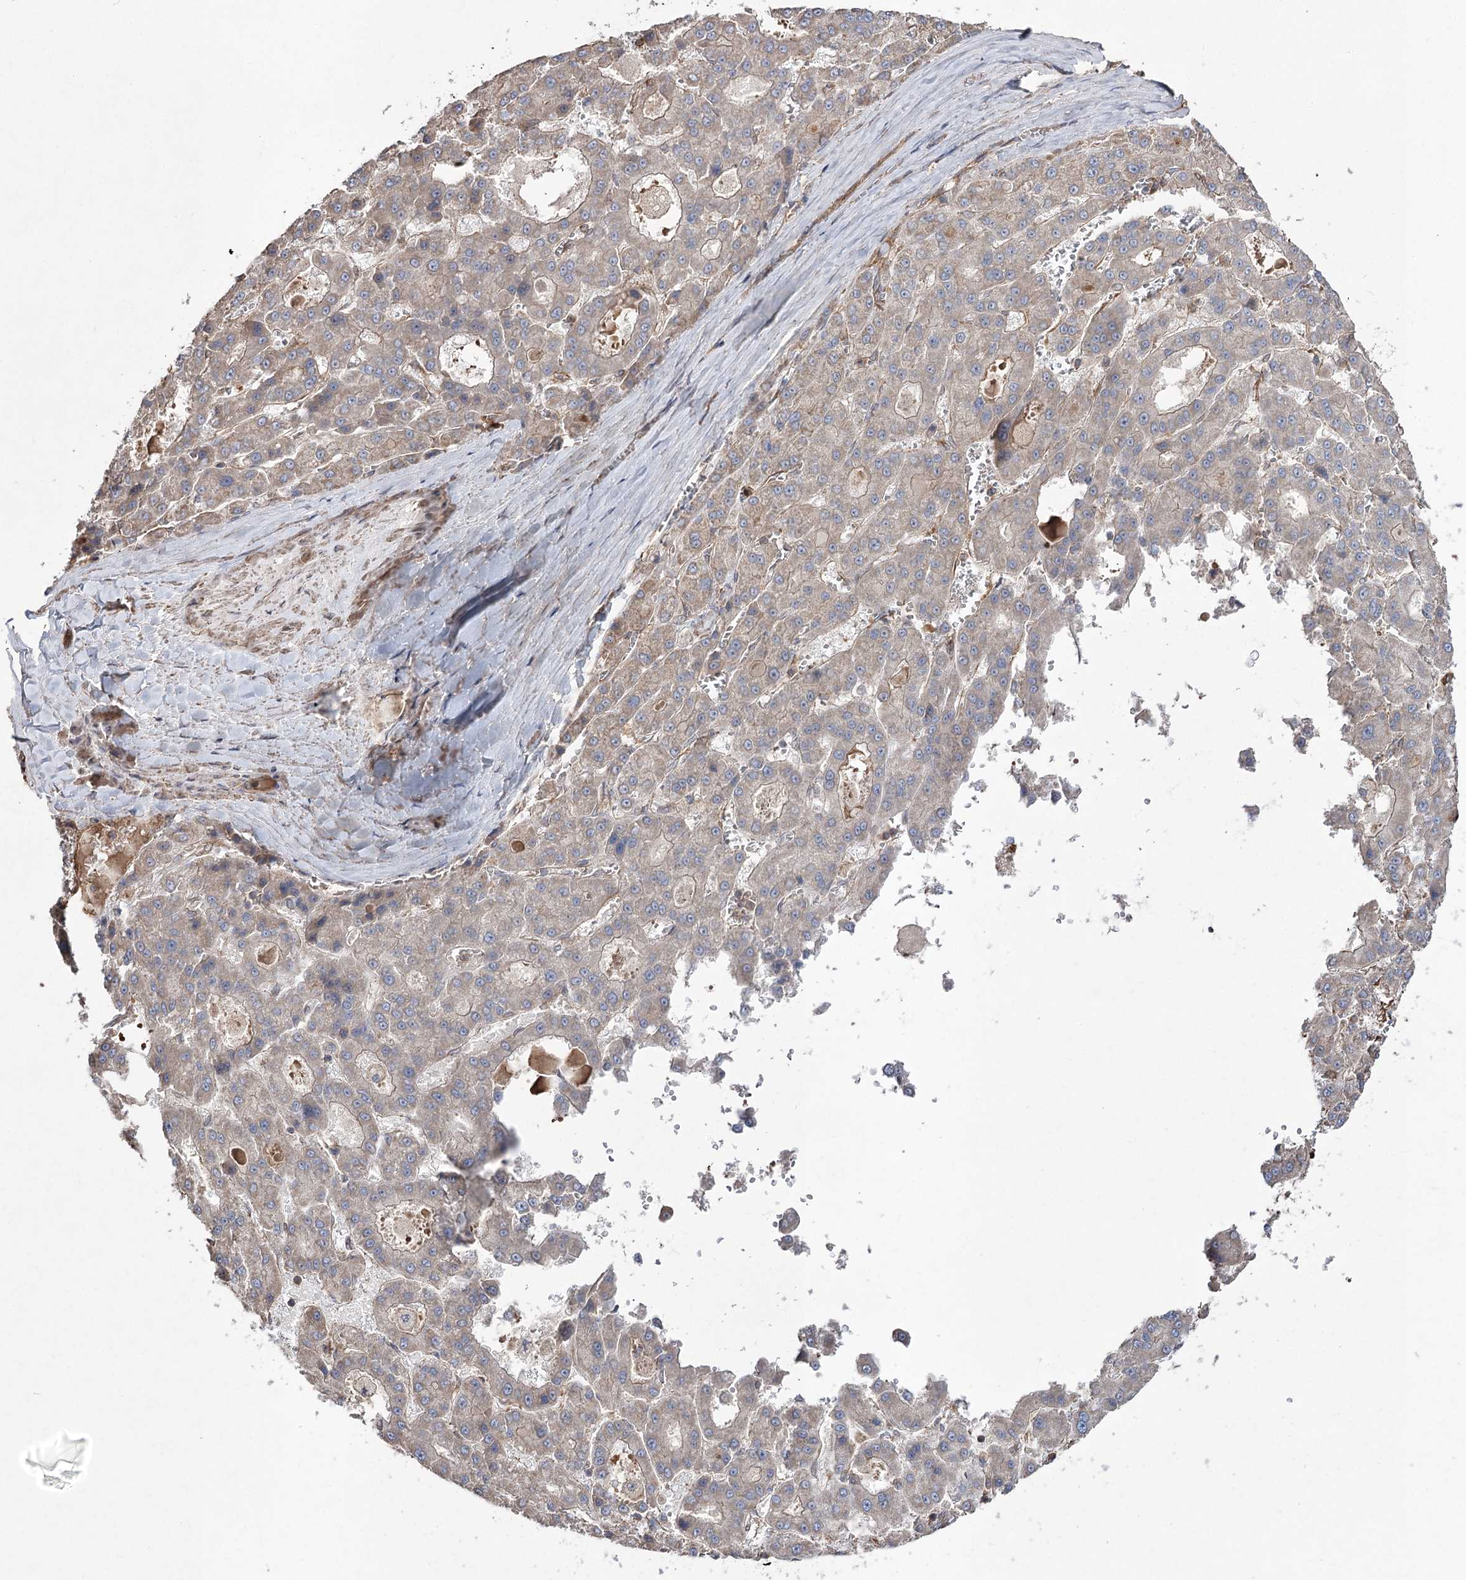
{"staining": {"intensity": "weak", "quantity": "<25%", "location": "cytoplasmic/membranous"}, "tissue": "liver cancer", "cell_type": "Tumor cells", "image_type": "cancer", "snomed": [{"axis": "morphology", "description": "Carcinoma, Hepatocellular, NOS"}, {"axis": "topography", "description": "Liver"}], "caption": "Immunohistochemical staining of human liver cancer (hepatocellular carcinoma) displays no significant expression in tumor cells.", "gene": "LARS2", "patient": {"sex": "male", "age": 70}}